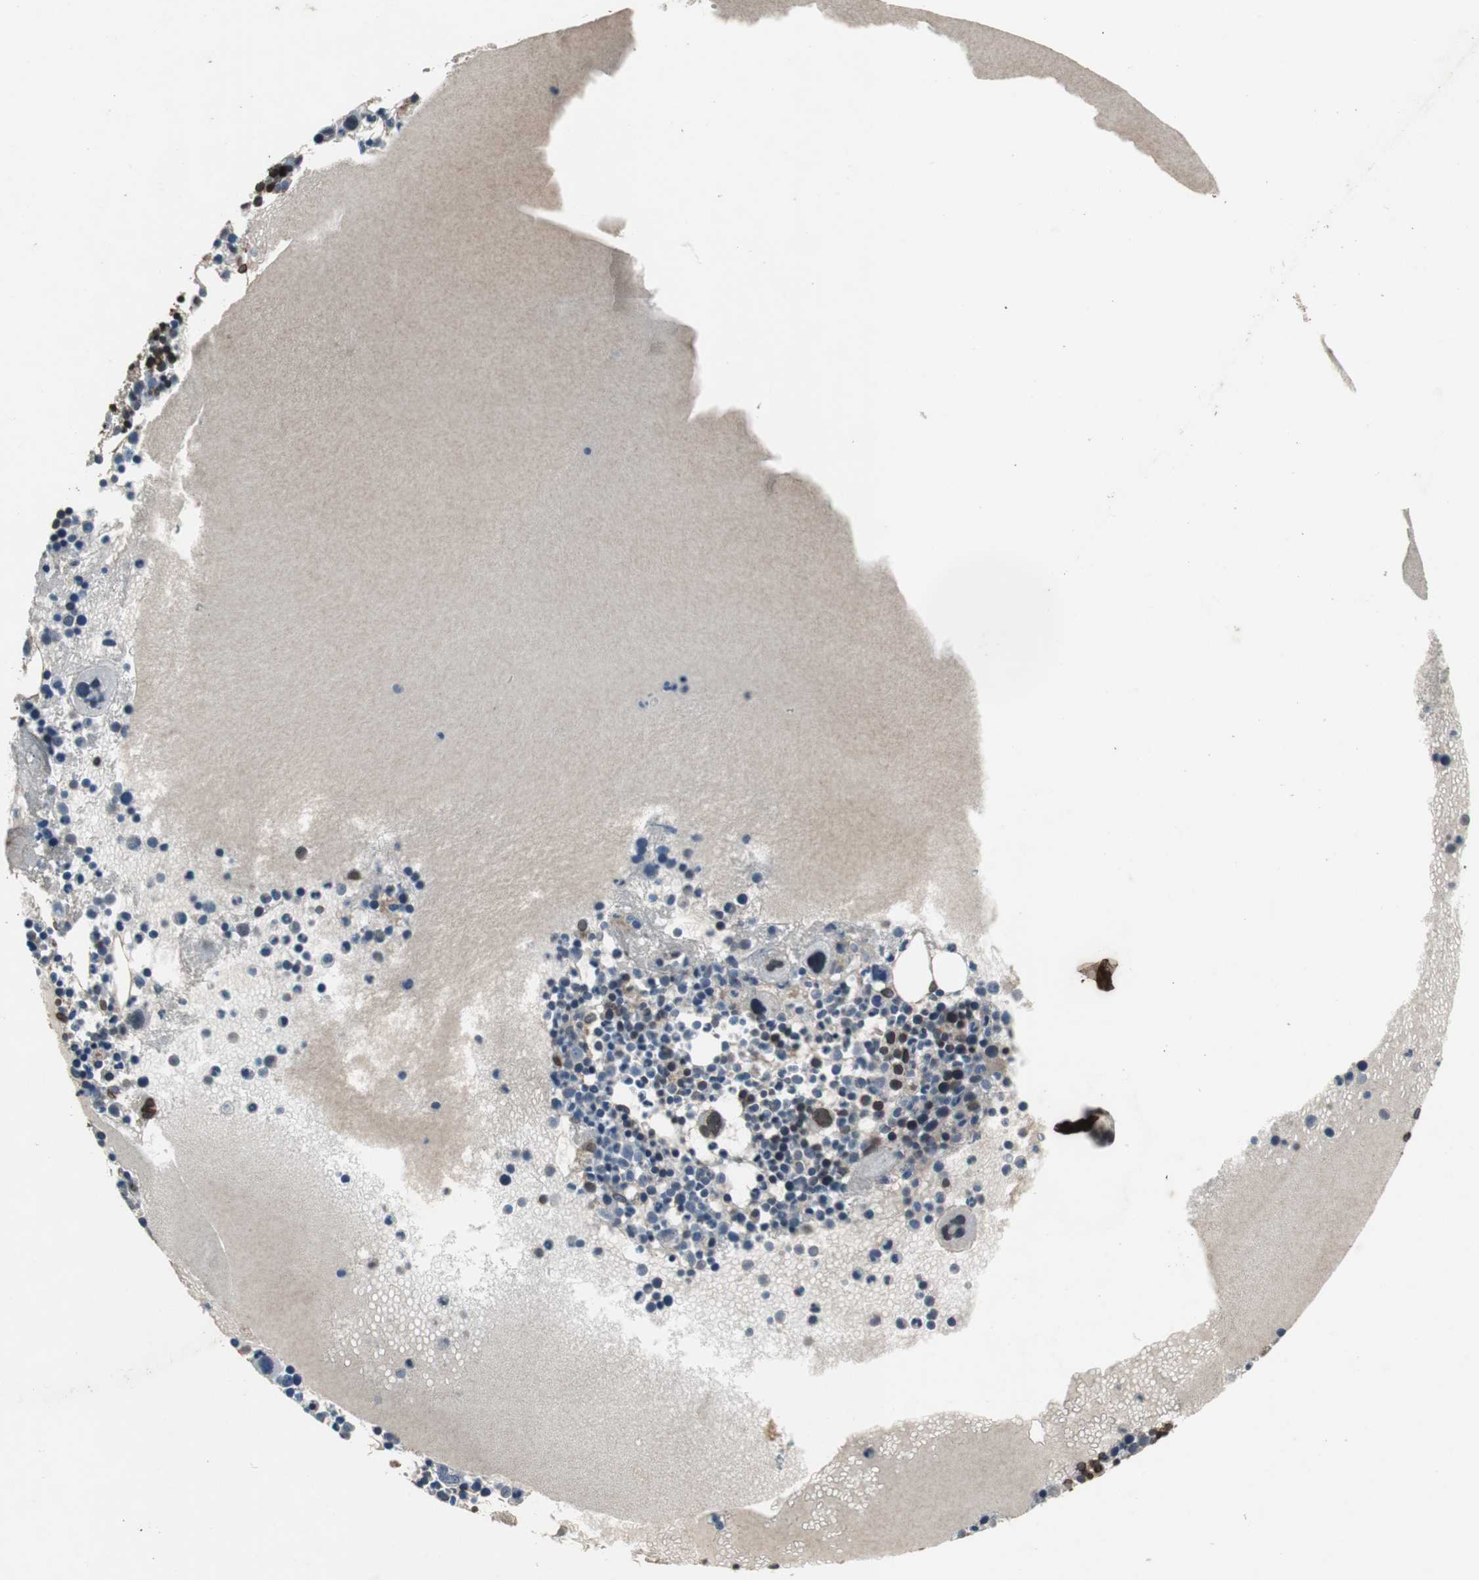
{"staining": {"intensity": "weak", "quantity": "<25%", "location": "nuclear"}, "tissue": "bone marrow", "cell_type": "Hematopoietic cells", "image_type": "normal", "snomed": [{"axis": "morphology", "description": "Normal tissue, NOS"}, {"axis": "topography", "description": "Bone marrow"}], "caption": "Micrograph shows no protein staining in hematopoietic cells of unremarkable bone marrow.", "gene": "LMNA", "patient": {"sex": "male", "age": 34}}